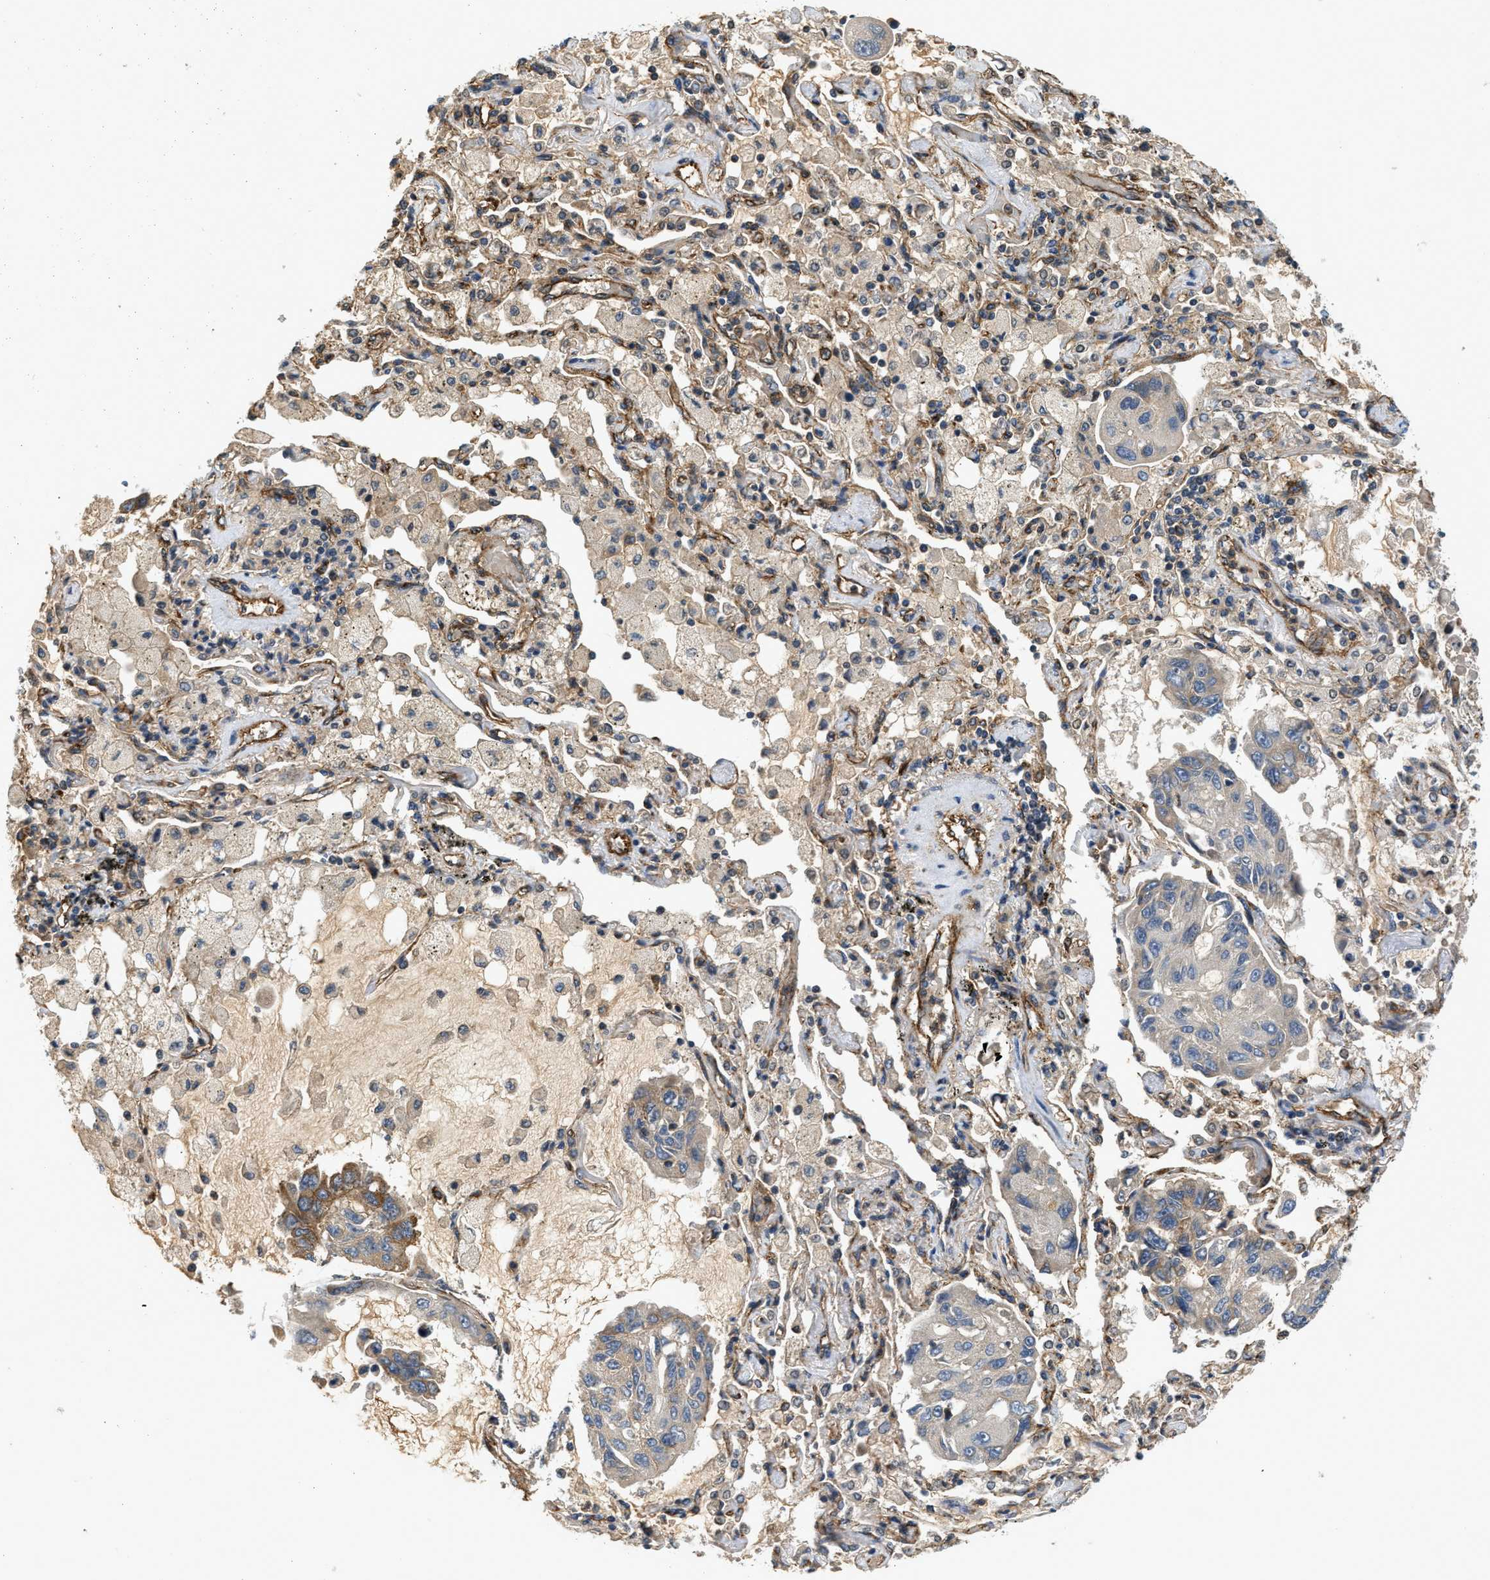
{"staining": {"intensity": "moderate", "quantity": "<25%", "location": "cytoplasmic/membranous"}, "tissue": "lung cancer", "cell_type": "Tumor cells", "image_type": "cancer", "snomed": [{"axis": "morphology", "description": "Adenocarcinoma, NOS"}, {"axis": "topography", "description": "Lung"}], "caption": "Tumor cells exhibit moderate cytoplasmic/membranous positivity in about <25% of cells in lung cancer.", "gene": "HIP1", "patient": {"sex": "male", "age": 64}}